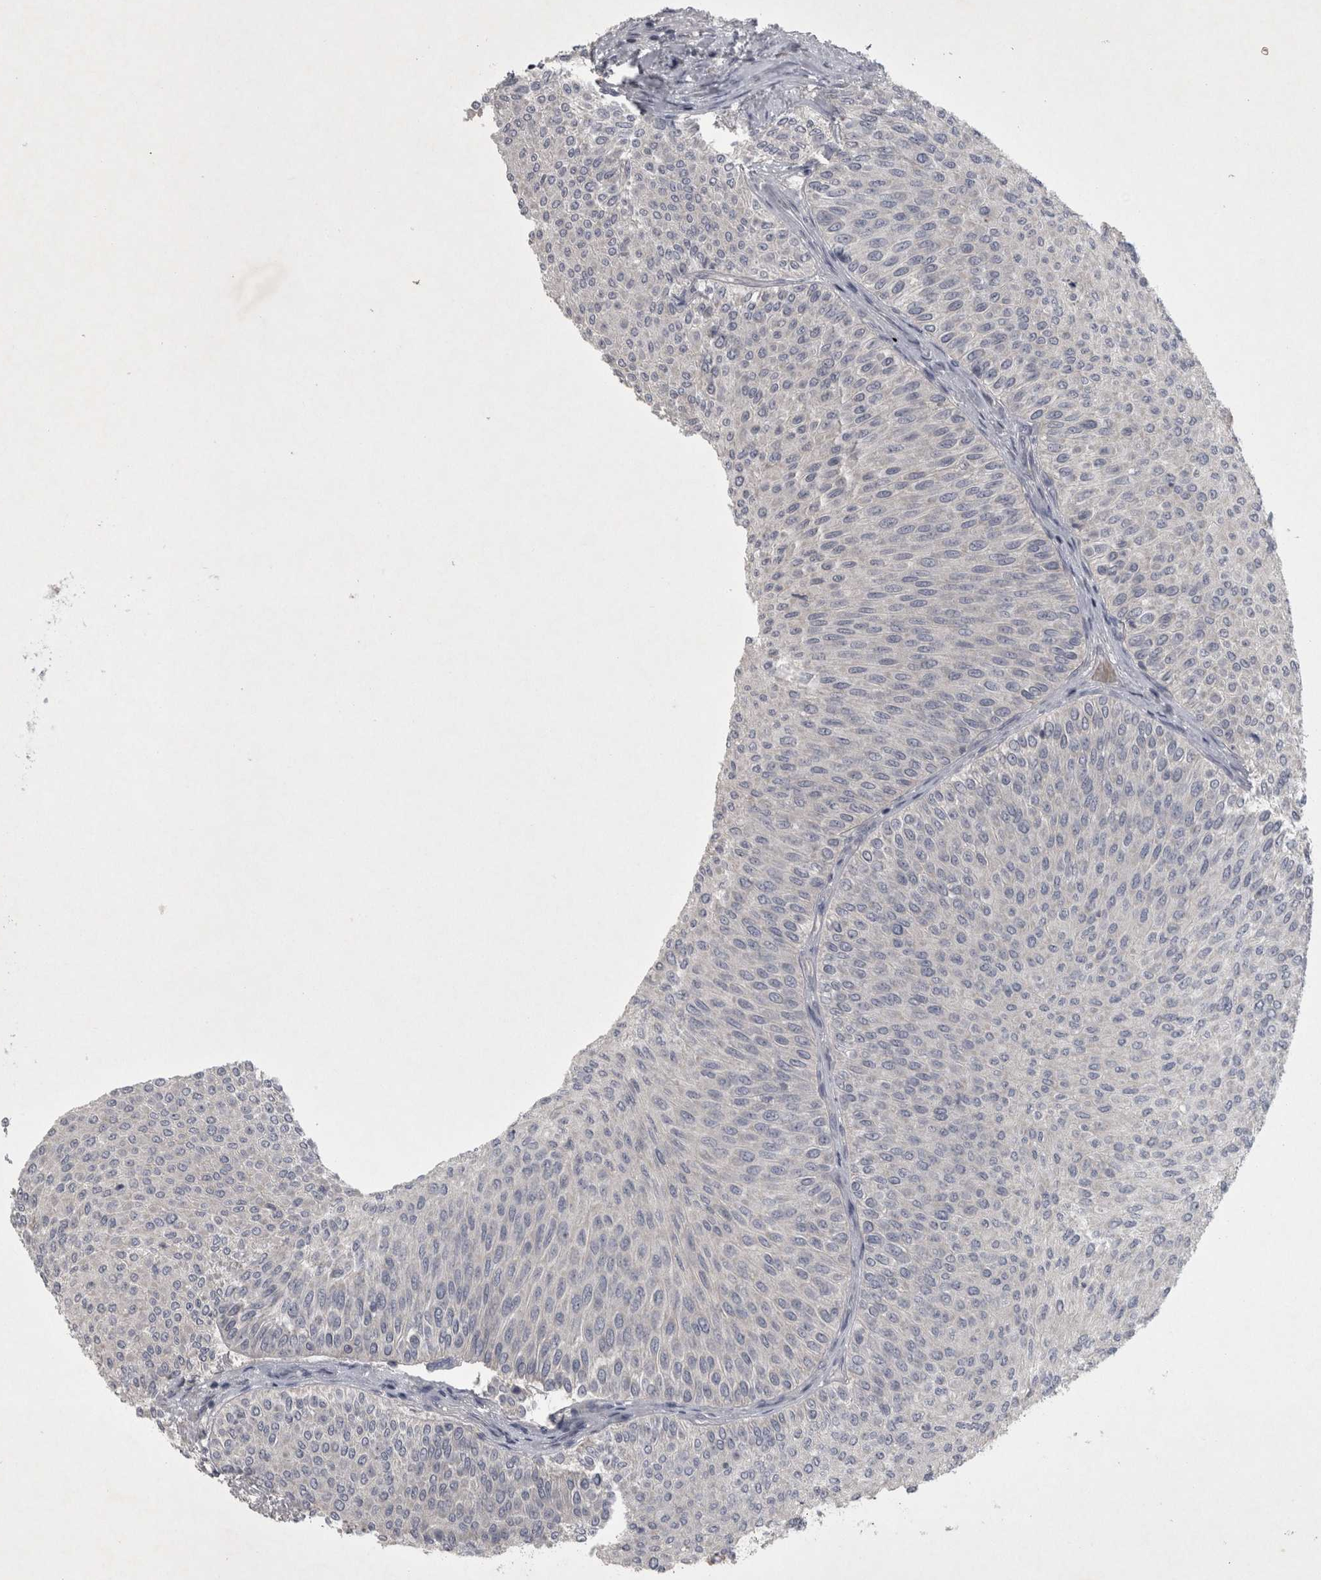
{"staining": {"intensity": "negative", "quantity": "none", "location": "none"}, "tissue": "urothelial cancer", "cell_type": "Tumor cells", "image_type": "cancer", "snomed": [{"axis": "morphology", "description": "Urothelial carcinoma, Low grade"}, {"axis": "topography", "description": "Urinary bladder"}], "caption": "IHC histopathology image of human urothelial cancer stained for a protein (brown), which exhibits no expression in tumor cells.", "gene": "ENPP7", "patient": {"sex": "male", "age": 78}}